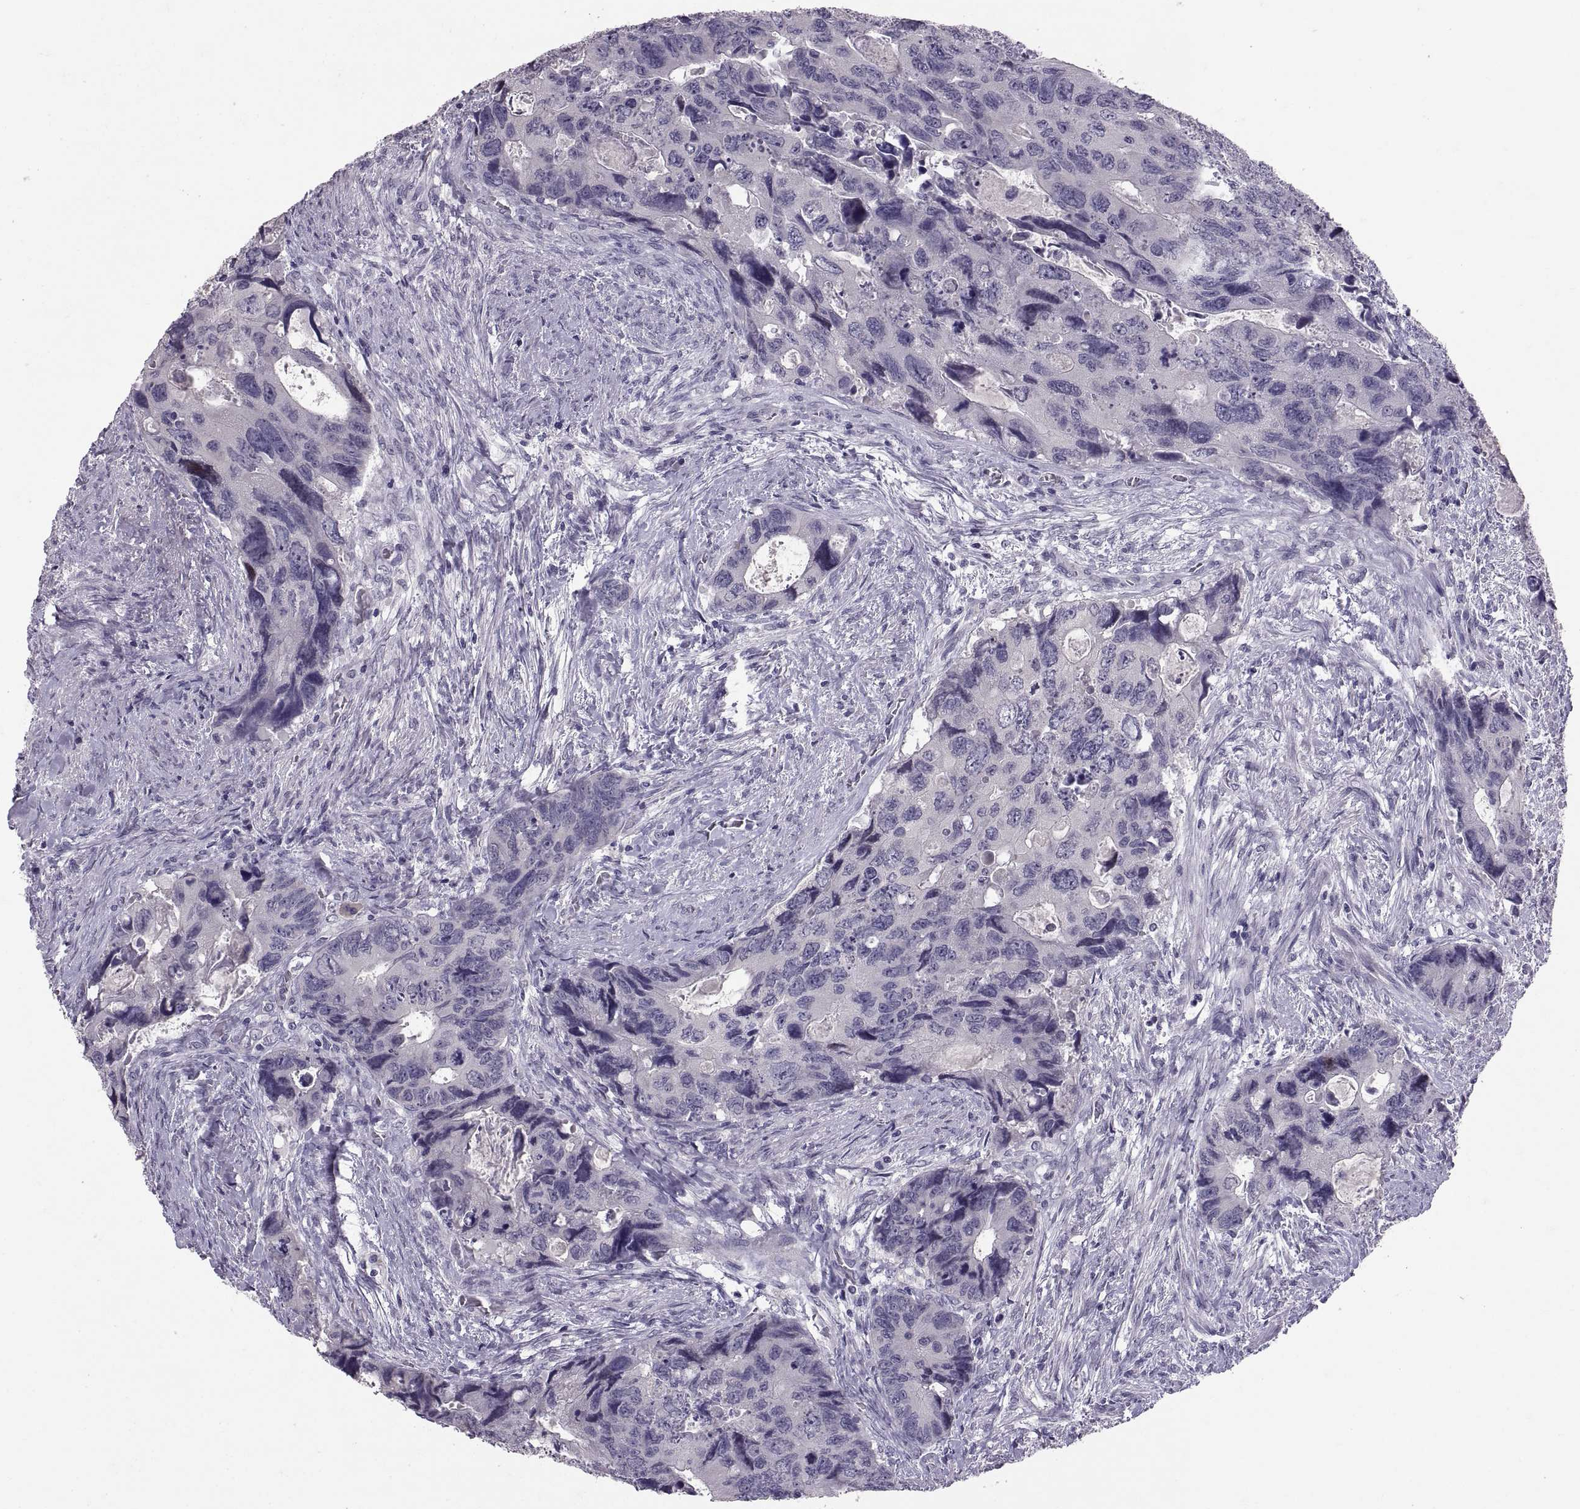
{"staining": {"intensity": "negative", "quantity": "none", "location": "none"}, "tissue": "colorectal cancer", "cell_type": "Tumor cells", "image_type": "cancer", "snomed": [{"axis": "morphology", "description": "Adenocarcinoma, NOS"}, {"axis": "topography", "description": "Rectum"}], "caption": "High magnification brightfield microscopy of colorectal adenocarcinoma stained with DAB (3,3'-diaminobenzidine) (brown) and counterstained with hematoxylin (blue): tumor cells show no significant staining. (Brightfield microscopy of DAB immunohistochemistry at high magnification).", "gene": "PTN", "patient": {"sex": "male", "age": 62}}